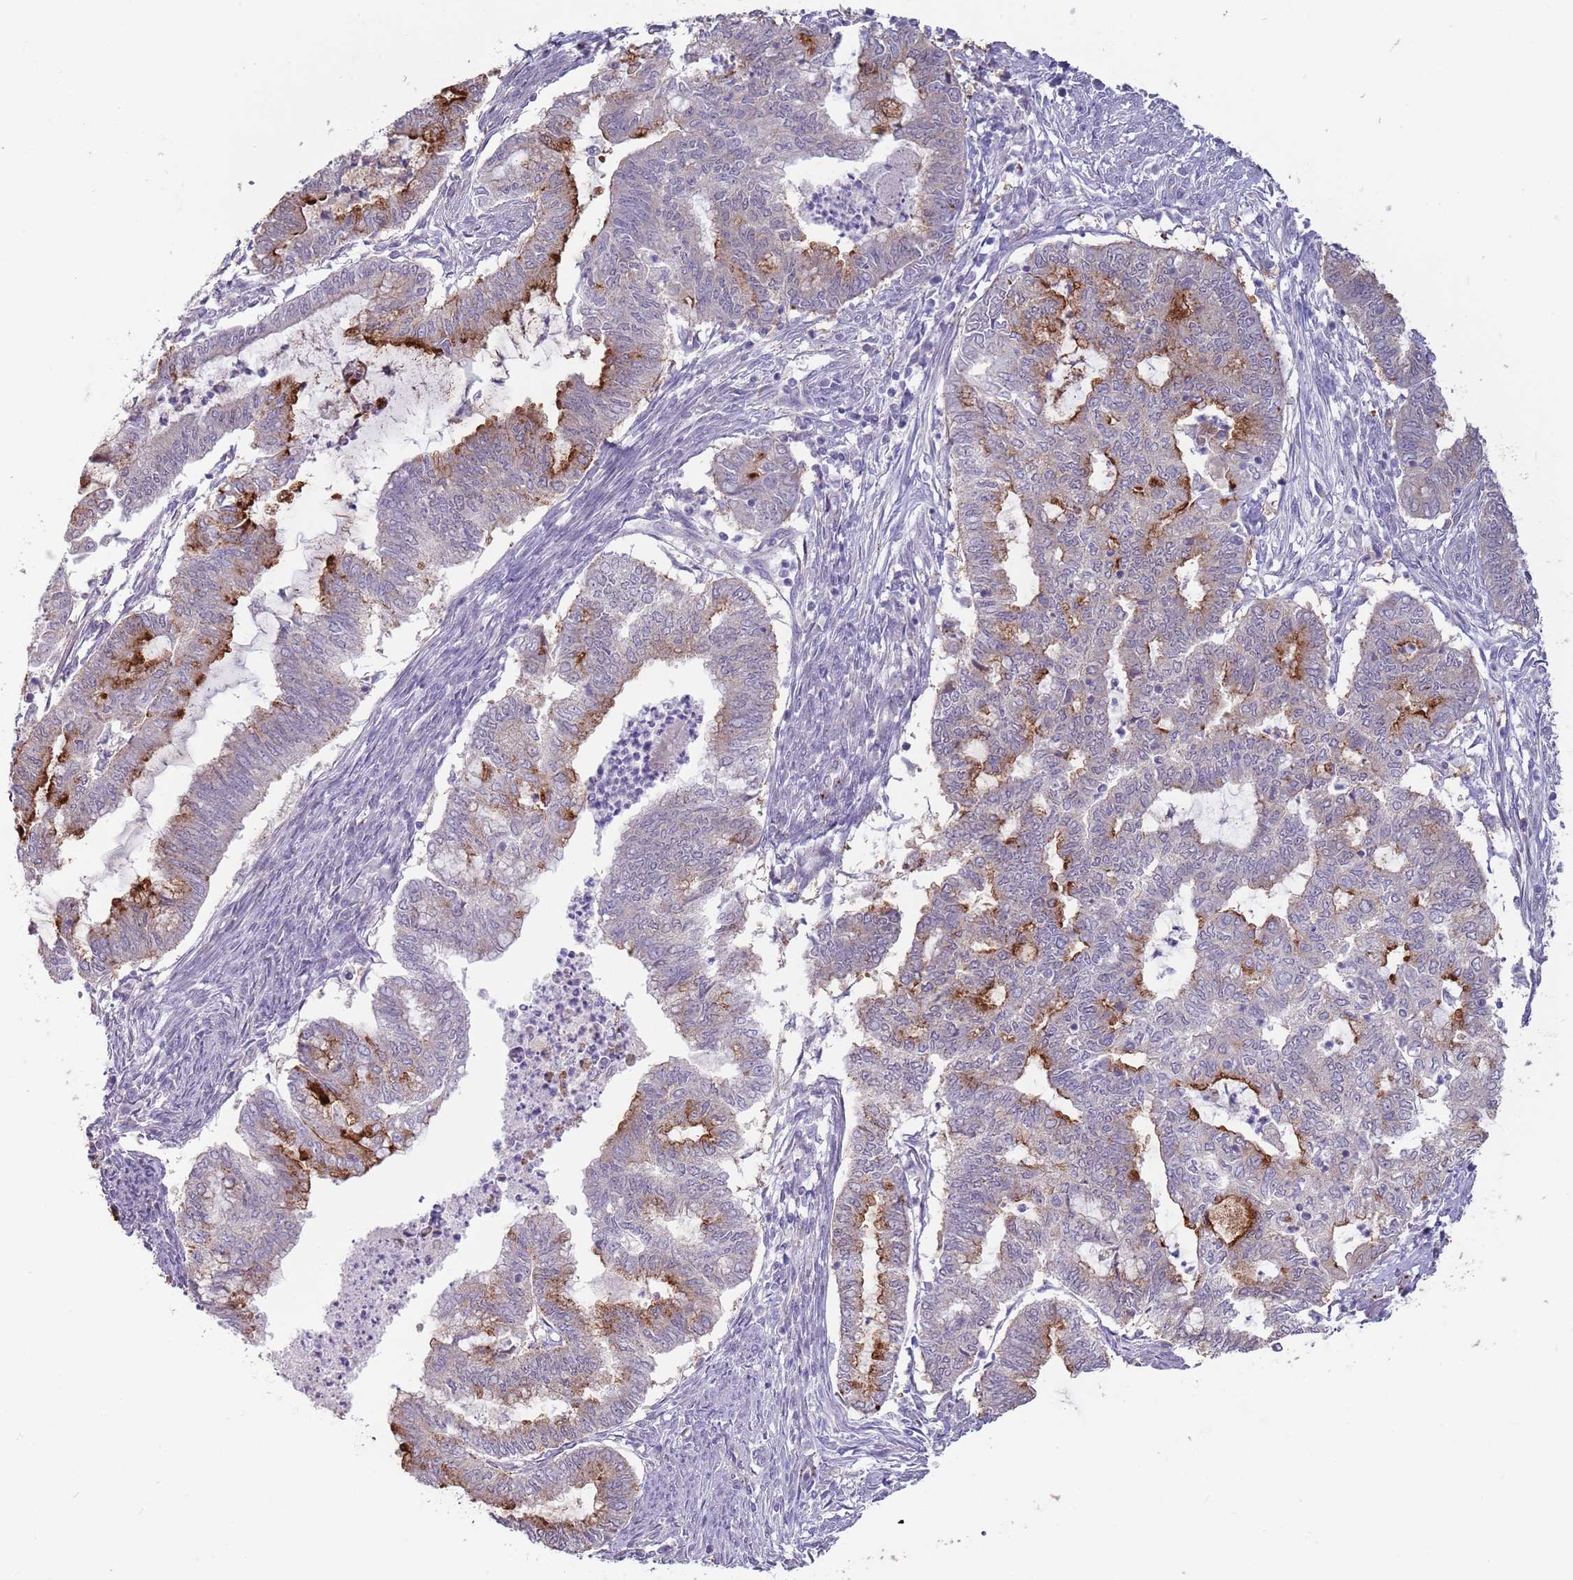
{"staining": {"intensity": "strong", "quantity": "25%-75%", "location": "cytoplasmic/membranous"}, "tissue": "endometrial cancer", "cell_type": "Tumor cells", "image_type": "cancer", "snomed": [{"axis": "morphology", "description": "Adenocarcinoma, NOS"}, {"axis": "topography", "description": "Endometrium"}], "caption": "Endometrial adenocarcinoma tissue reveals strong cytoplasmic/membranous staining in approximately 25%-75% of tumor cells (DAB (3,3'-diaminobenzidine) IHC, brown staining for protein, blue staining for nuclei).", "gene": "LDHD", "patient": {"sex": "female", "age": 79}}